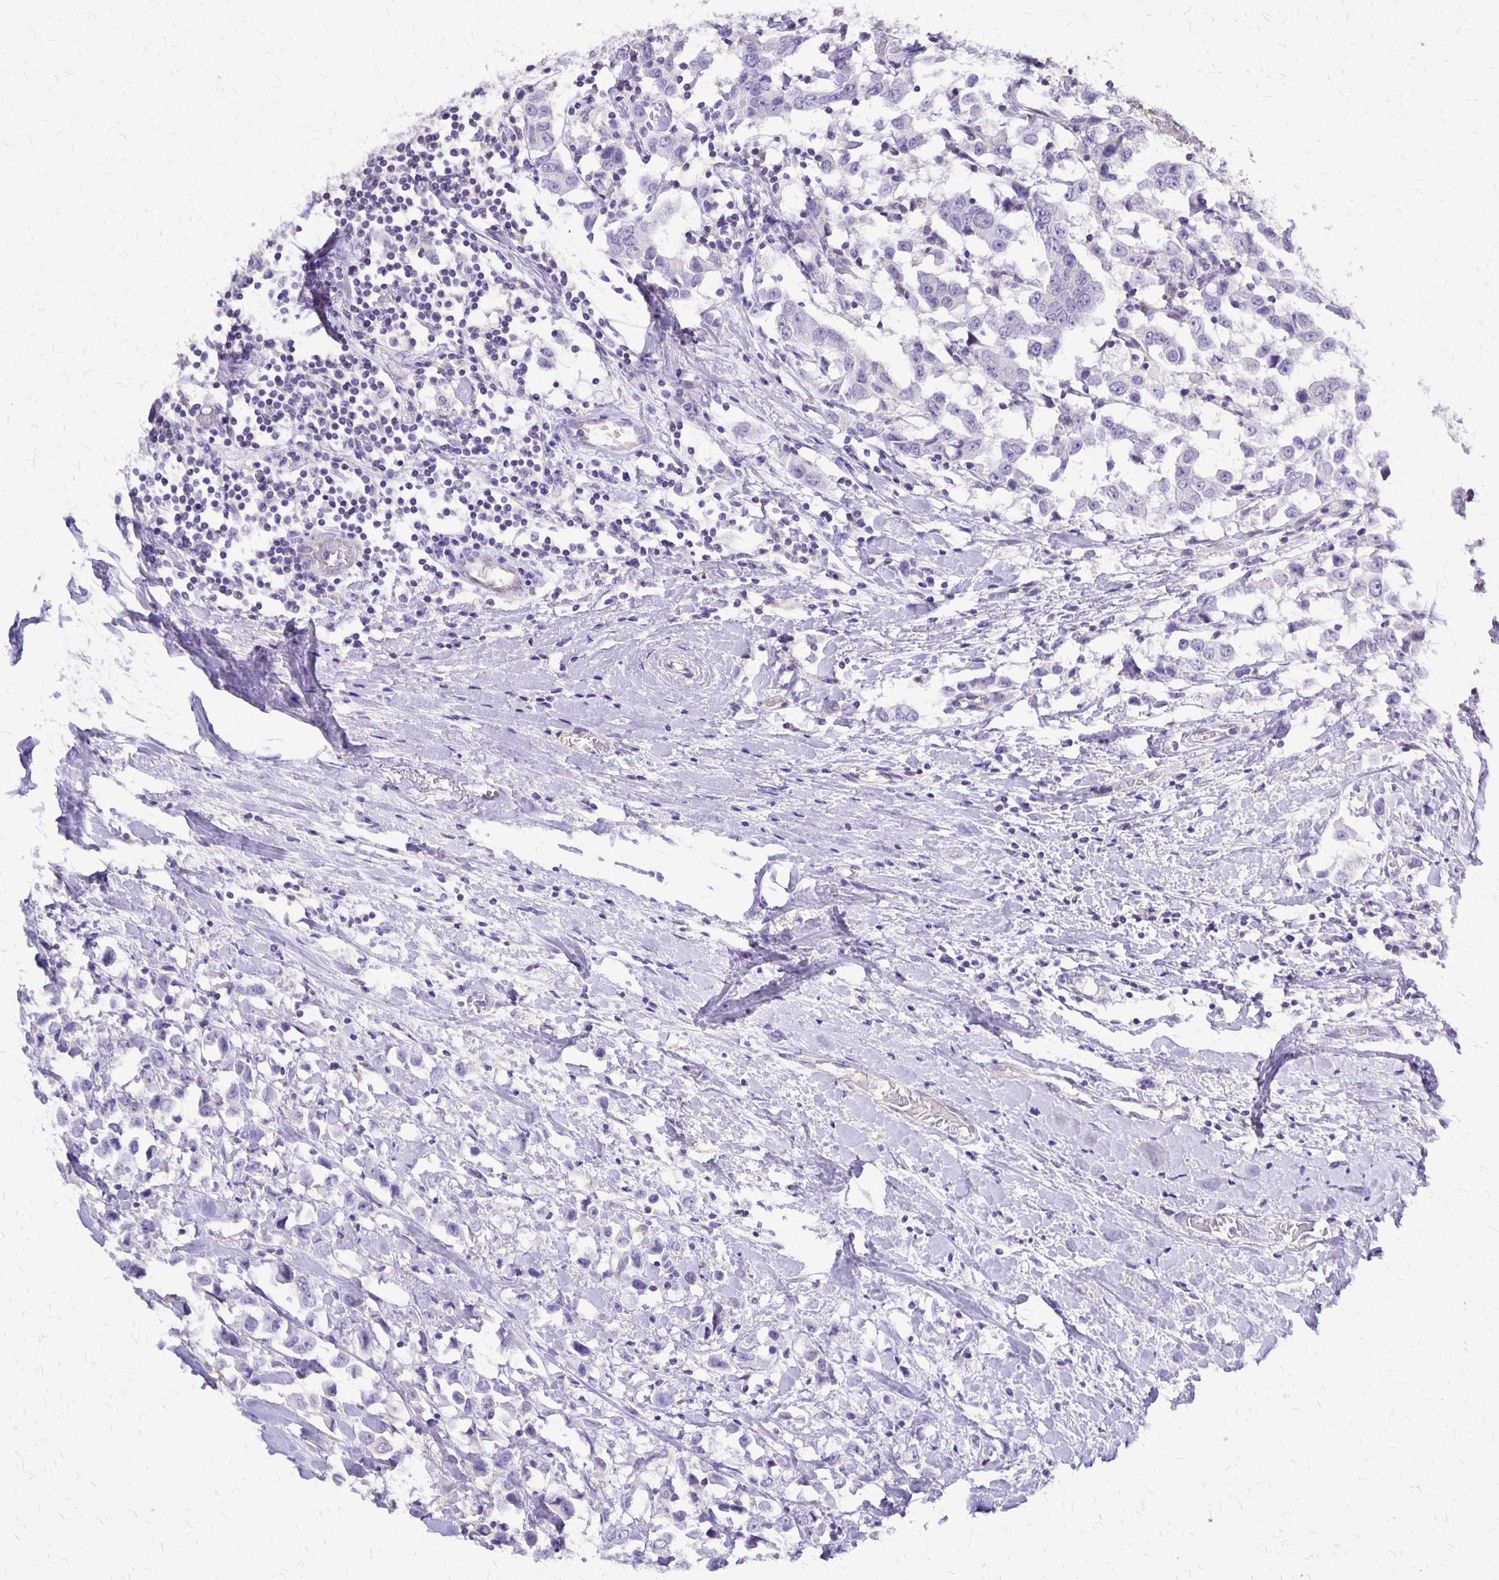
{"staining": {"intensity": "negative", "quantity": "none", "location": "none"}, "tissue": "breast cancer", "cell_type": "Tumor cells", "image_type": "cancer", "snomed": [{"axis": "morphology", "description": "Duct carcinoma"}, {"axis": "topography", "description": "Breast"}], "caption": "Human invasive ductal carcinoma (breast) stained for a protein using immunohistochemistry (IHC) displays no expression in tumor cells.", "gene": "SI", "patient": {"sex": "female", "age": 61}}